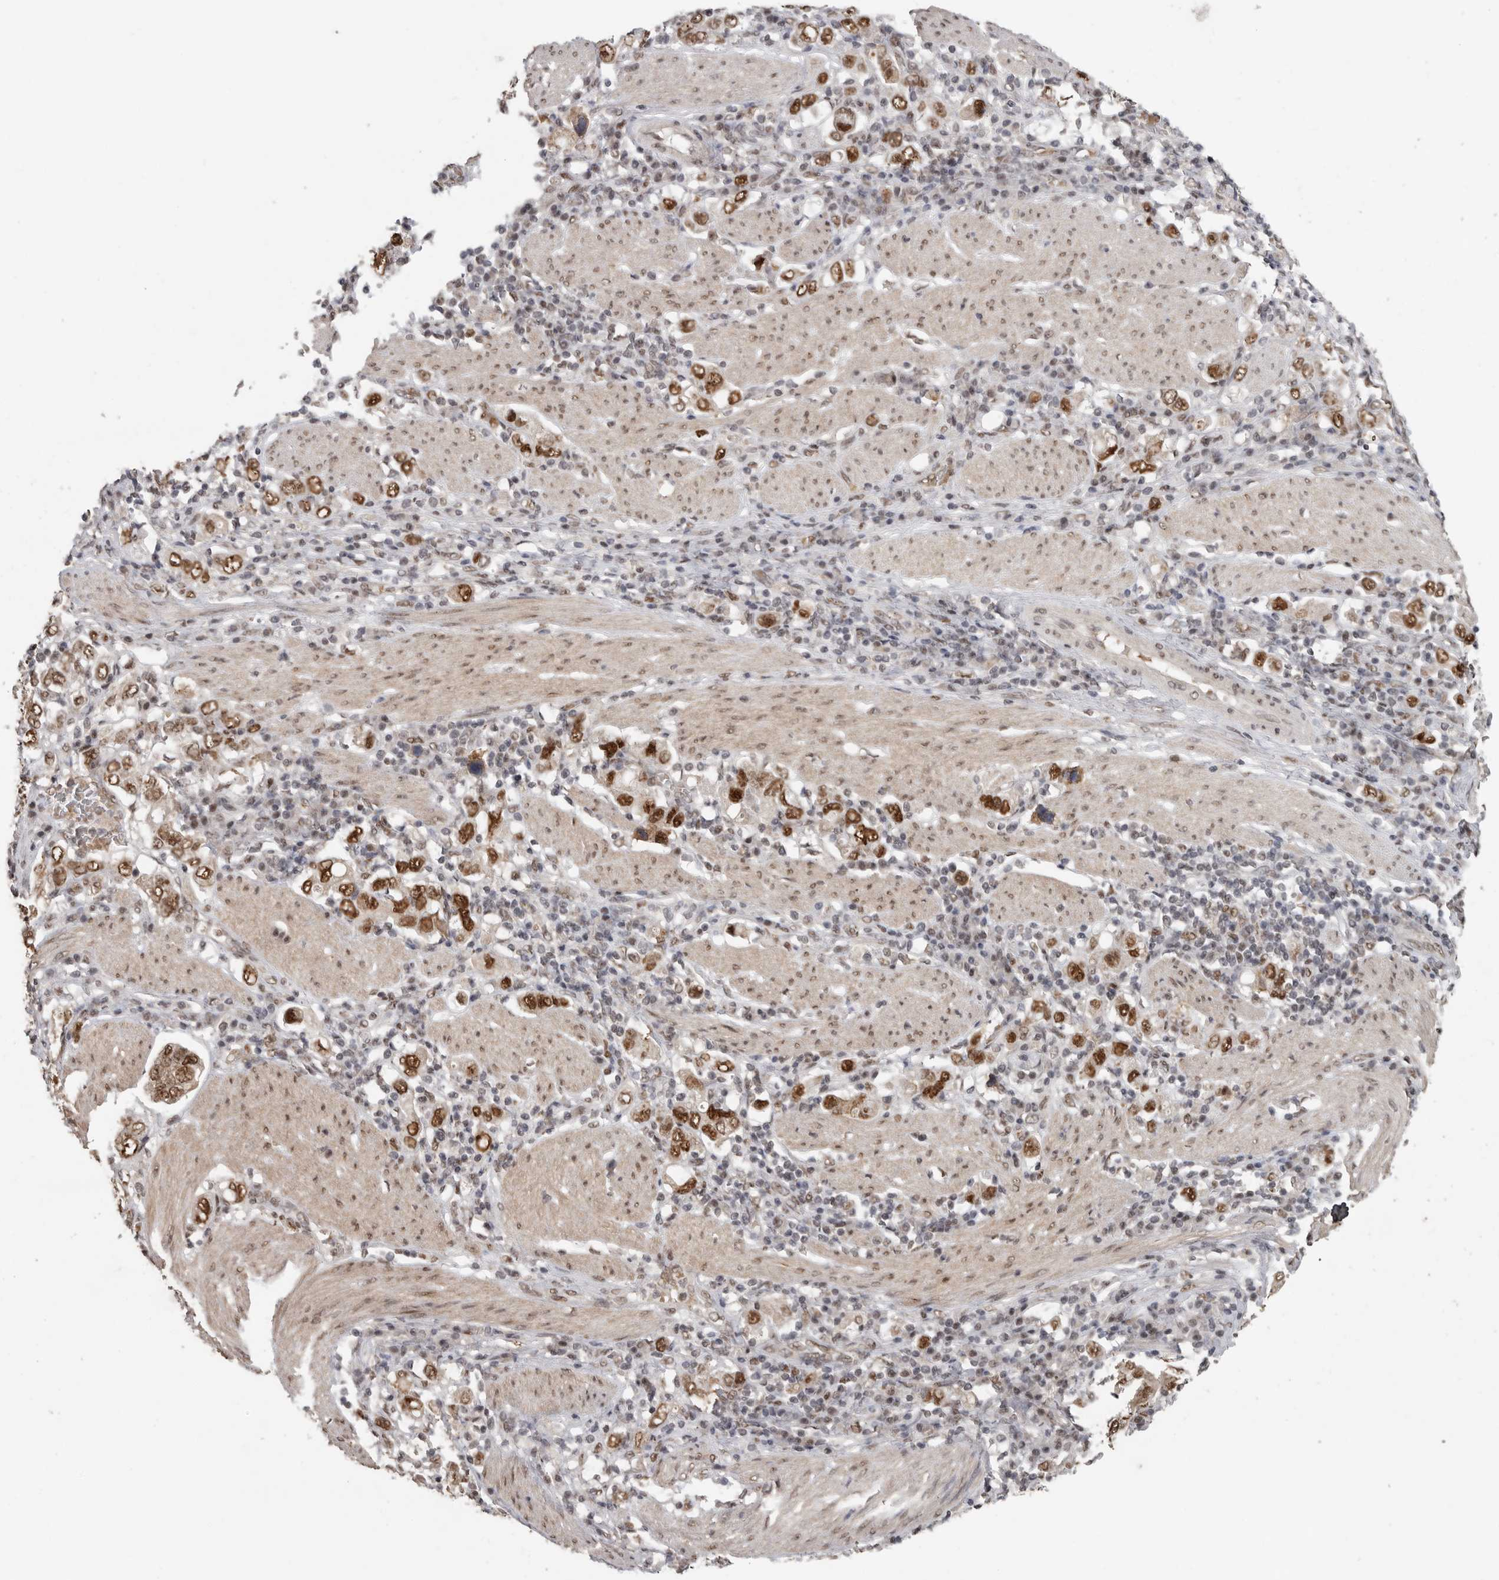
{"staining": {"intensity": "strong", "quantity": ">75%", "location": "nuclear"}, "tissue": "stomach cancer", "cell_type": "Tumor cells", "image_type": "cancer", "snomed": [{"axis": "morphology", "description": "Adenocarcinoma, NOS"}, {"axis": "topography", "description": "Stomach, upper"}], "caption": "Protein staining of stomach cancer tissue shows strong nuclear positivity in approximately >75% of tumor cells. The protein of interest is shown in brown color, while the nuclei are stained blue.", "gene": "PPP1R10", "patient": {"sex": "male", "age": 62}}